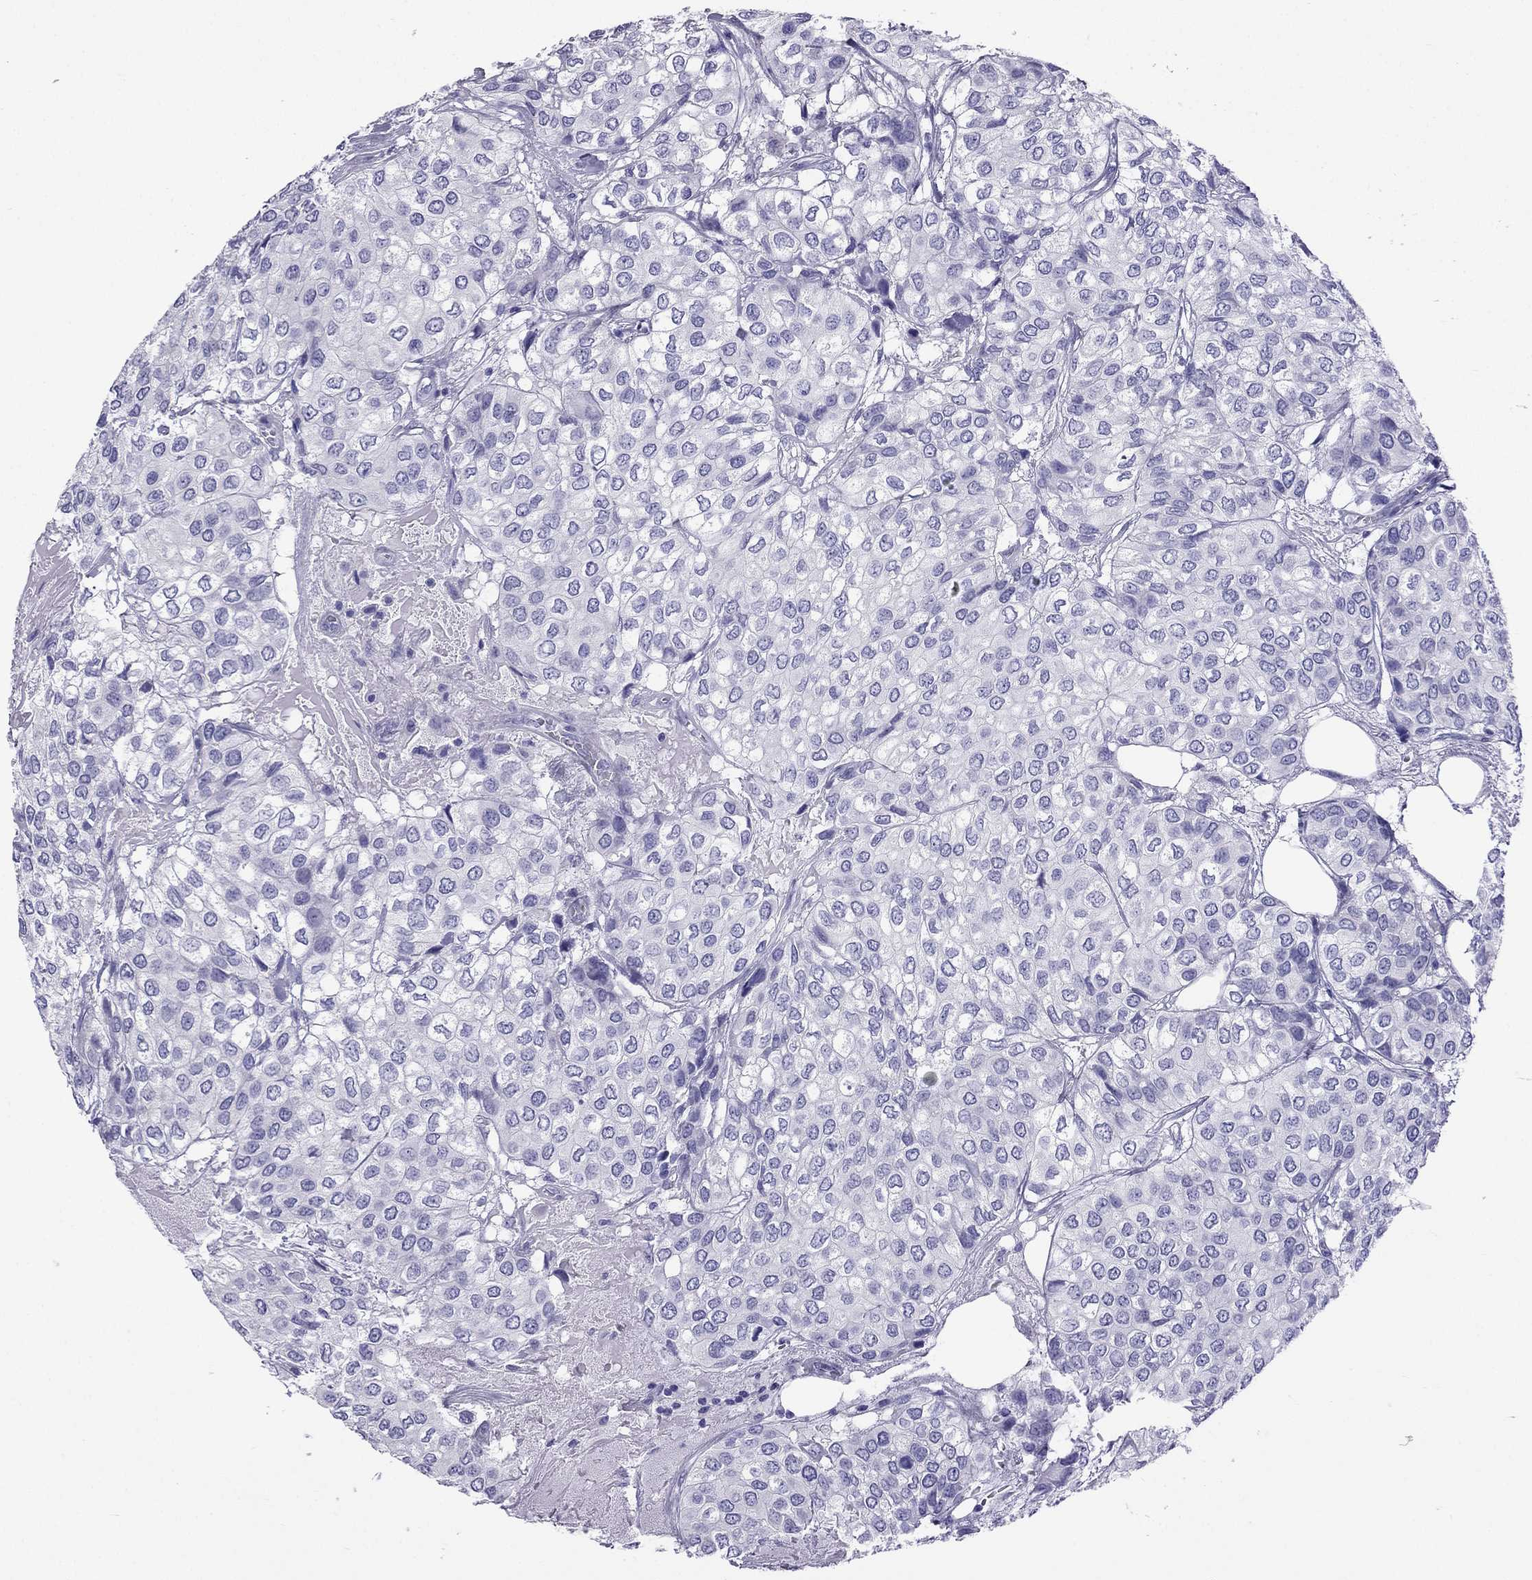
{"staining": {"intensity": "negative", "quantity": "none", "location": "none"}, "tissue": "urothelial cancer", "cell_type": "Tumor cells", "image_type": "cancer", "snomed": [{"axis": "morphology", "description": "Urothelial carcinoma, High grade"}, {"axis": "topography", "description": "Urinary bladder"}], "caption": "Immunohistochemical staining of human urothelial cancer displays no significant staining in tumor cells.", "gene": "ARR3", "patient": {"sex": "male", "age": 73}}